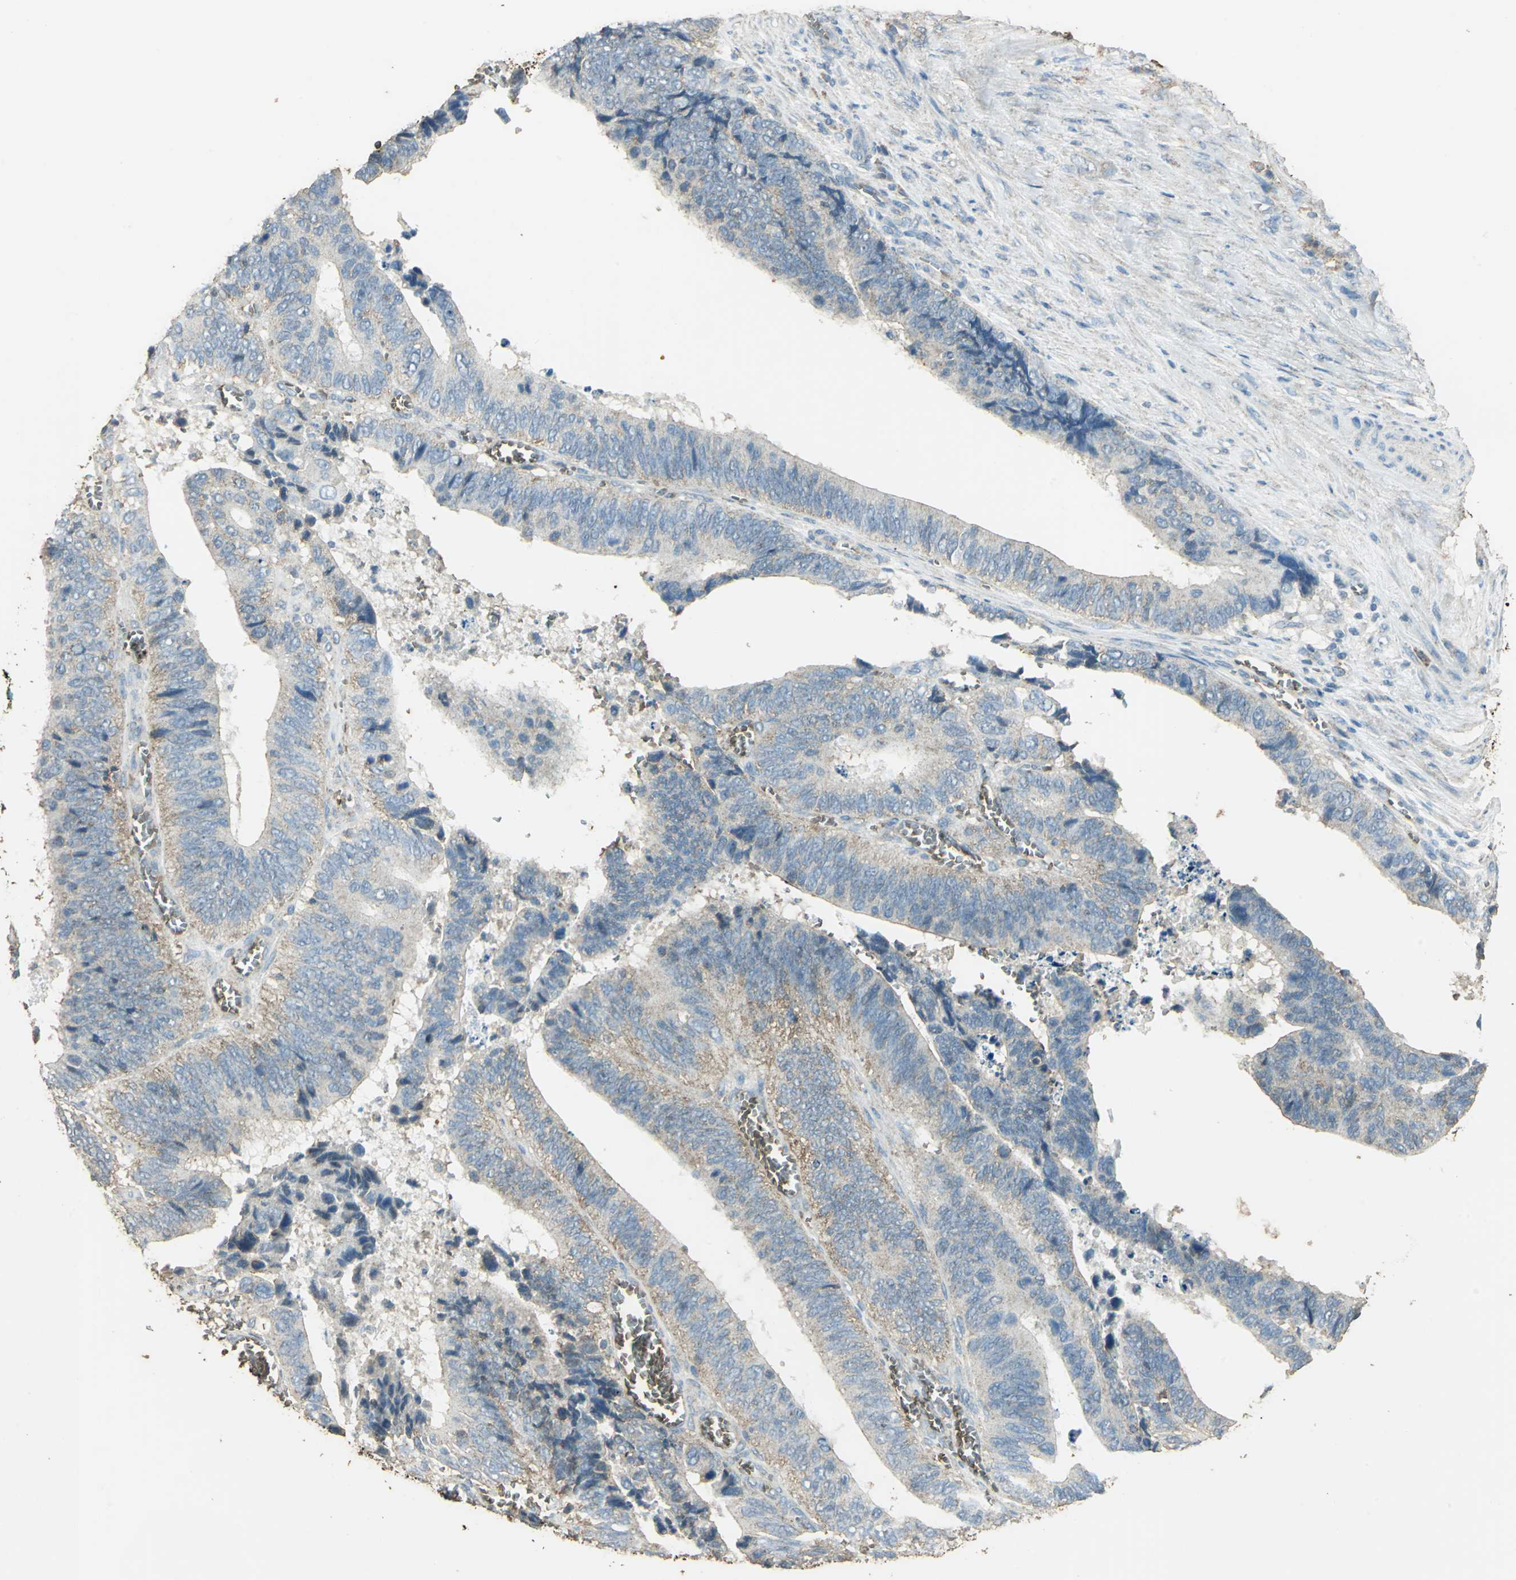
{"staining": {"intensity": "weak", "quantity": ">75%", "location": "cytoplasmic/membranous"}, "tissue": "colorectal cancer", "cell_type": "Tumor cells", "image_type": "cancer", "snomed": [{"axis": "morphology", "description": "Adenocarcinoma, NOS"}, {"axis": "topography", "description": "Colon"}], "caption": "Adenocarcinoma (colorectal) stained with DAB (3,3'-diaminobenzidine) IHC demonstrates low levels of weak cytoplasmic/membranous expression in approximately >75% of tumor cells.", "gene": "TRAPPC2", "patient": {"sex": "male", "age": 72}}